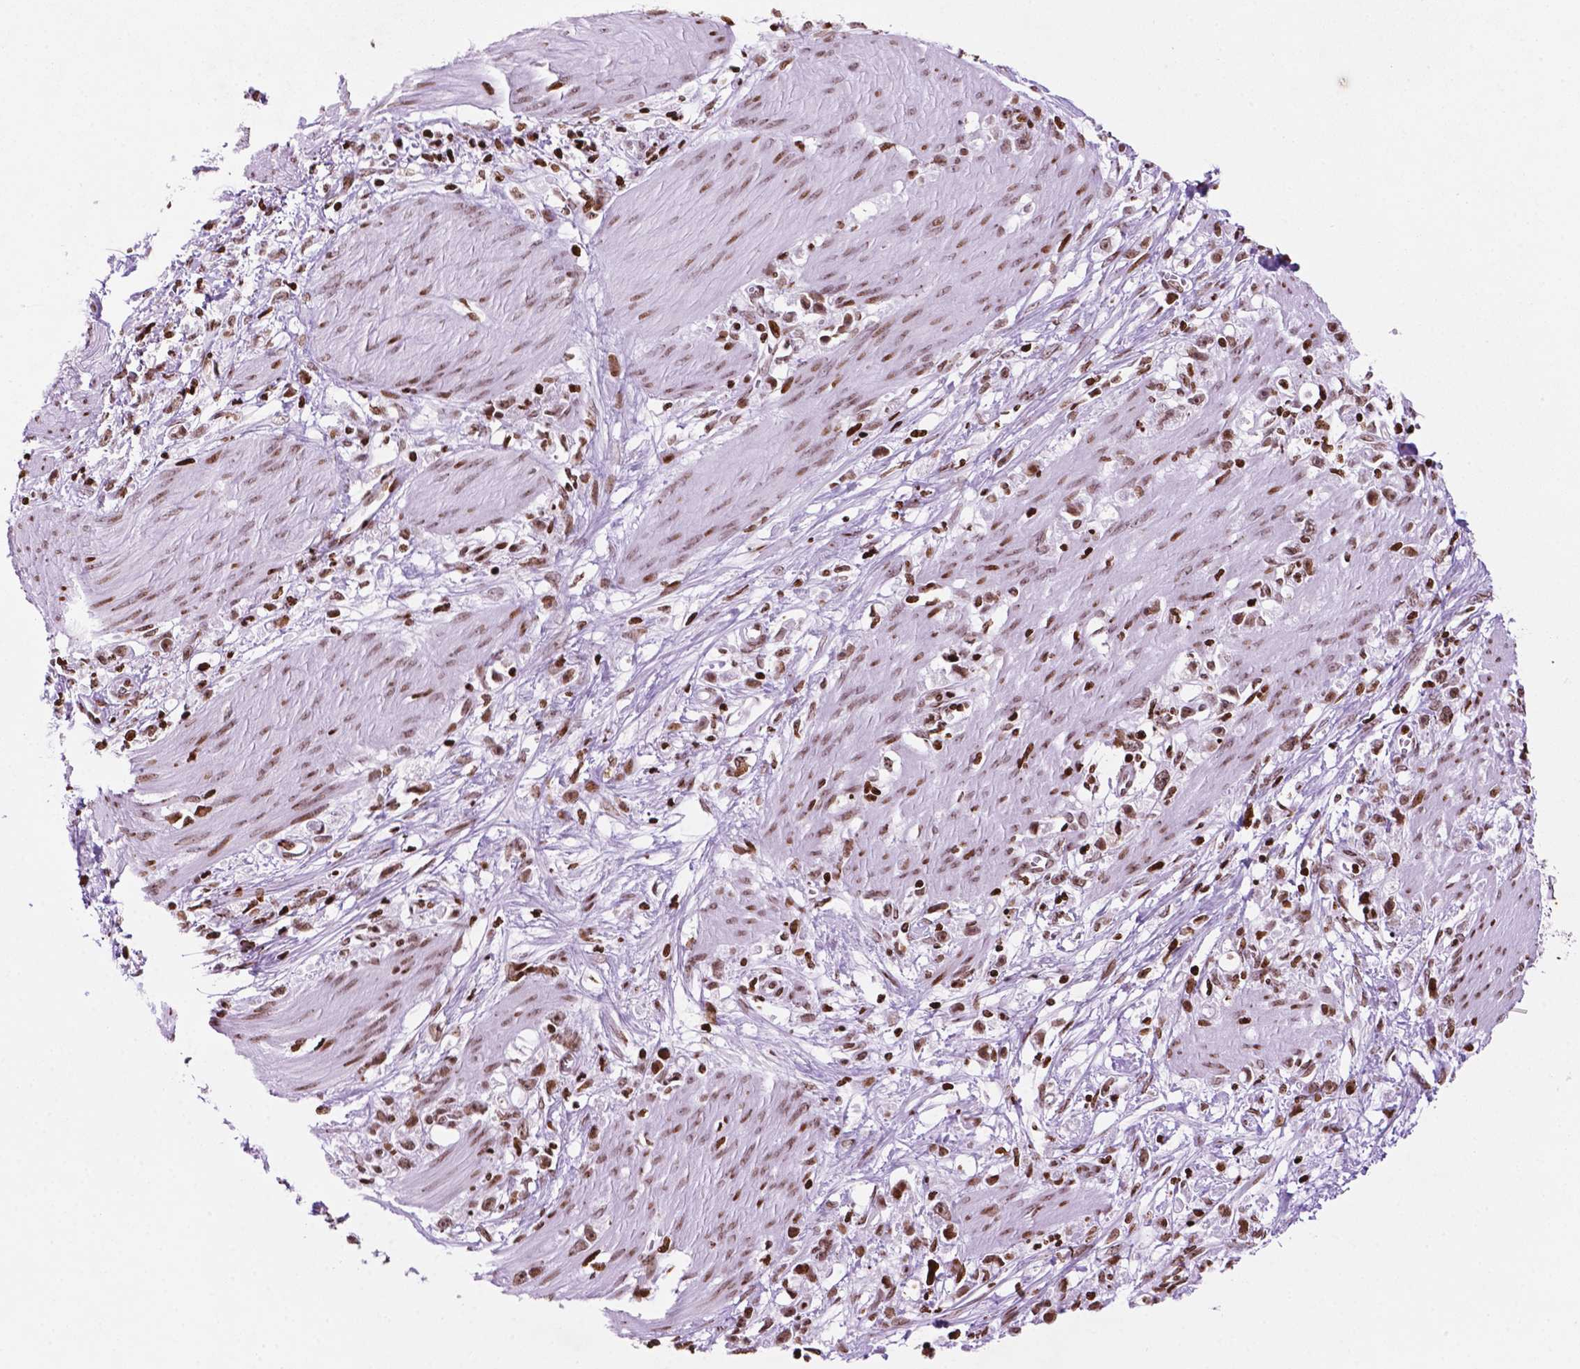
{"staining": {"intensity": "moderate", "quantity": ">75%", "location": "nuclear"}, "tissue": "stomach cancer", "cell_type": "Tumor cells", "image_type": "cancer", "snomed": [{"axis": "morphology", "description": "Adenocarcinoma, NOS"}, {"axis": "topography", "description": "Stomach"}], "caption": "Approximately >75% of tumor cells in human stomach cancer demonstrate moderate nuclear protein expression as visualized by brown immunohistochemical staining.", "gene": "TMEM250", "patient": {"sex": "female", "age": 59}}